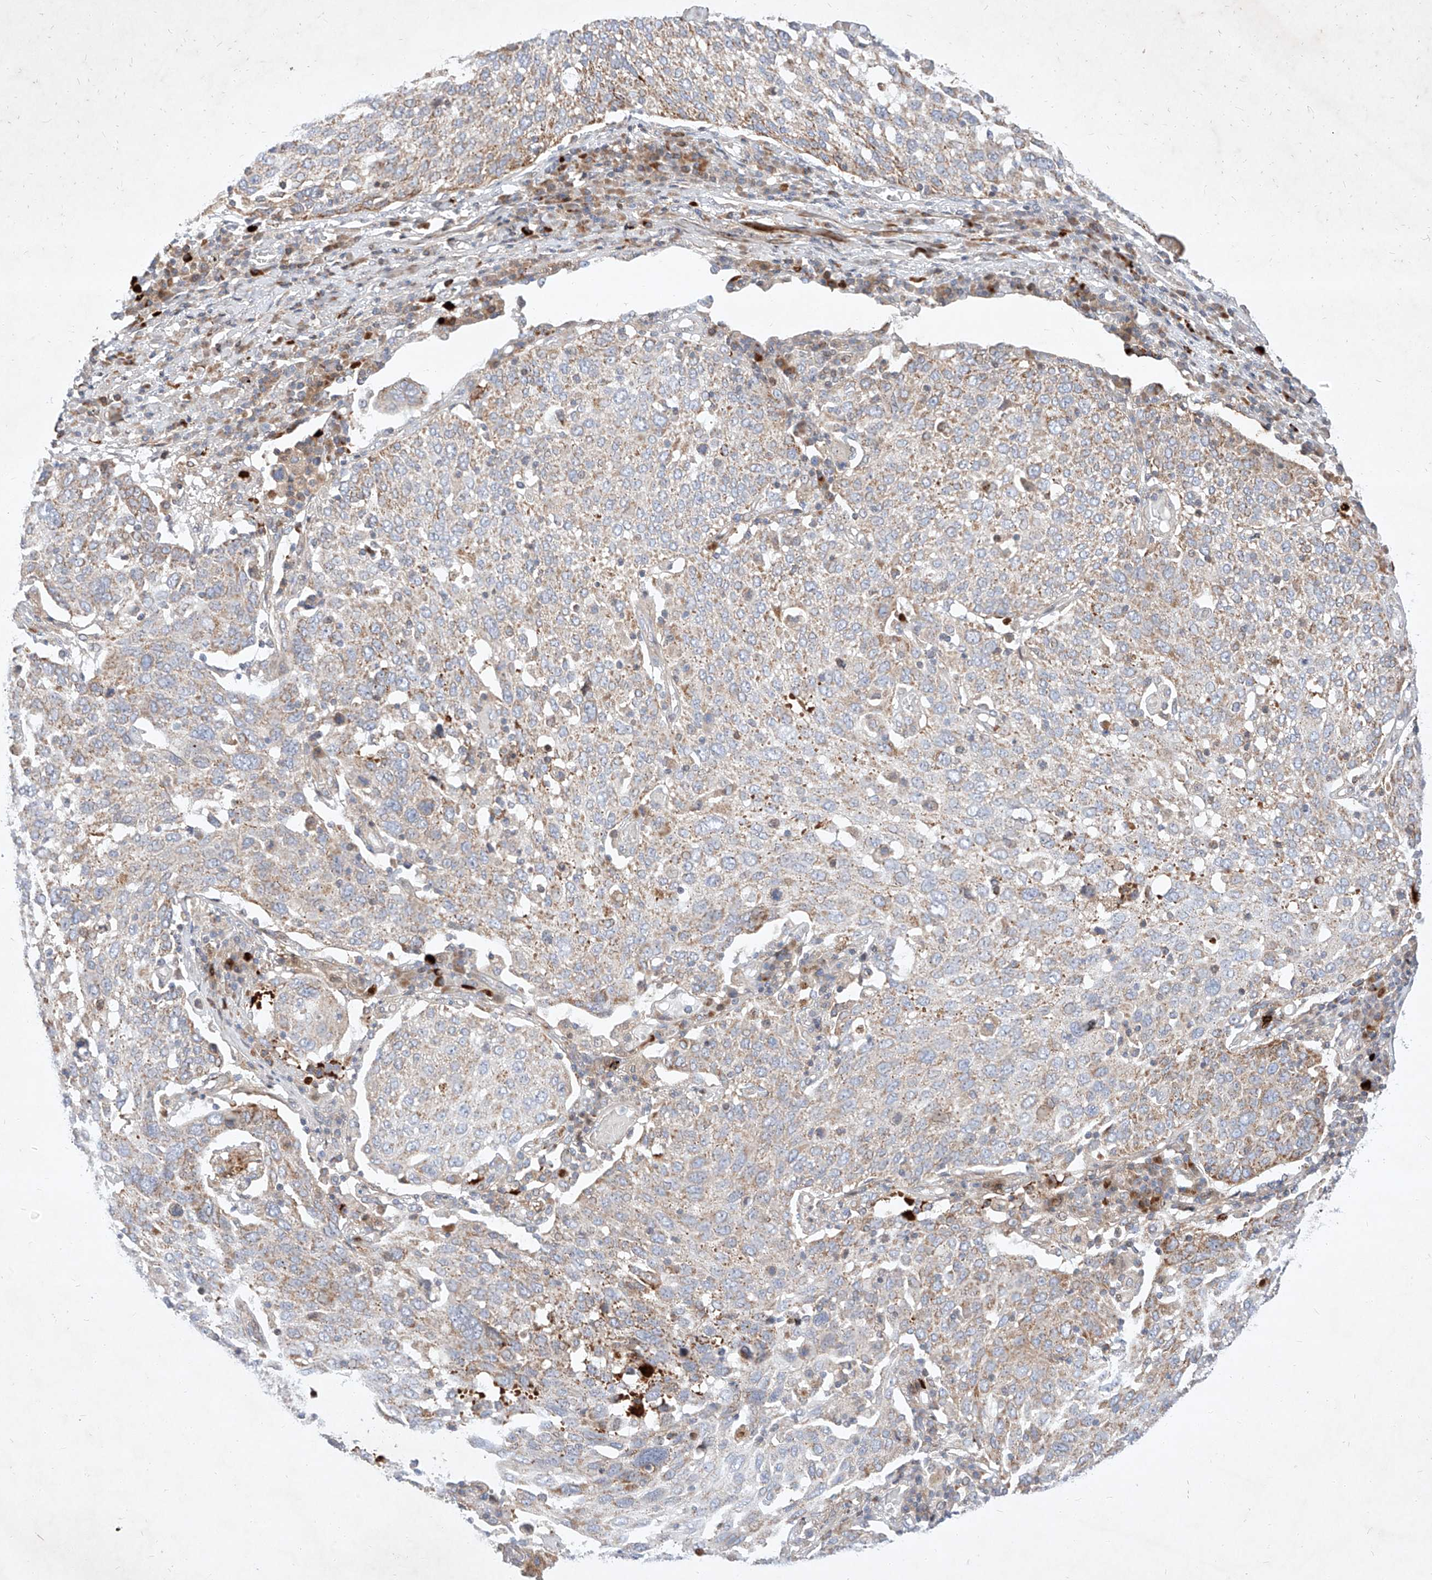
{"staining": {"intensity": "weak", "quantity": "25%-75%", "location": "cytoplasmic/membranous"}, "tissue": "lung cancer", "cell_type": "Tumor cells", "image_type": "cancer", "snomed": [{"axis": "morphology", "description": "Squamous cell carcinoma, NOS"}, {"axis": "topography", "description": "Lung"}], "caption": "A low amount of weak cytoplasmic/membranous positivity is present in about 25%-75% of tumor cells in lung squamous cell carcinoma tissue. Using DAB (brown) and hematoxylin (blue) stains, captured at high magnification using brightfield microscopy.", "gene": "OSGEPL1", "patient": {"sex": "male", "age": 65}}